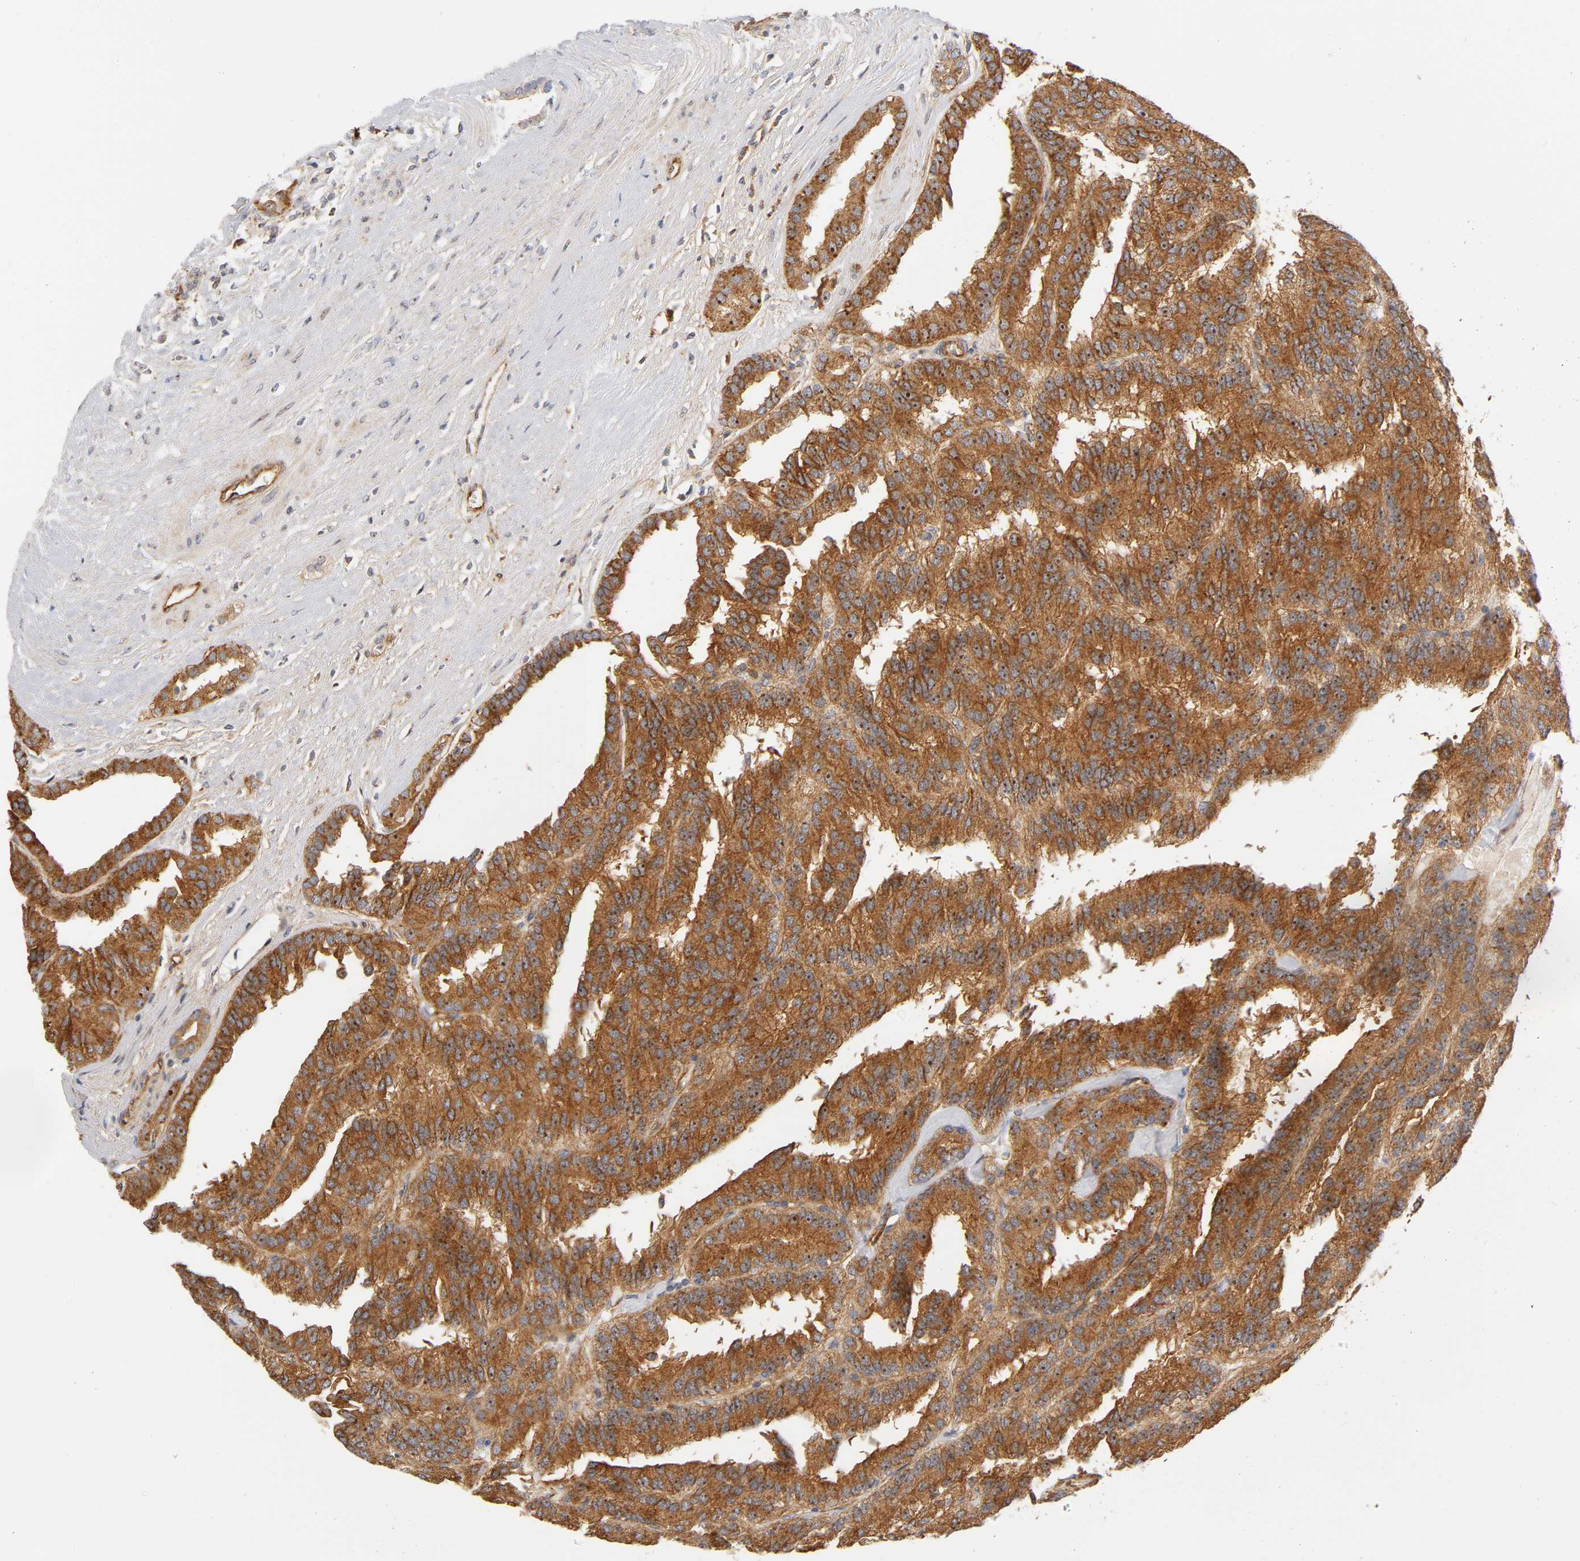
{"staining": {"intensity": "strong", "quantity": ">75%", "location": "cytoplasmic/membranous,nuclear"}, "tissue": "renal cancer", "cell_type": "Tumor cells", "image_type": "cancer", "snomed": [{"axis": "morphology", "description": "Adenocarcinoma, NOS"}, {"axis": "topography", "description": "Kidney"}], "caption": "Tumor cells display strong cytoplasmic/membranous and nuclear staining in about >75% of cells in renal cancer (adenocarcinoma).", "gene": "PLD1", "patient": {"sex": "male", "age": 46}}